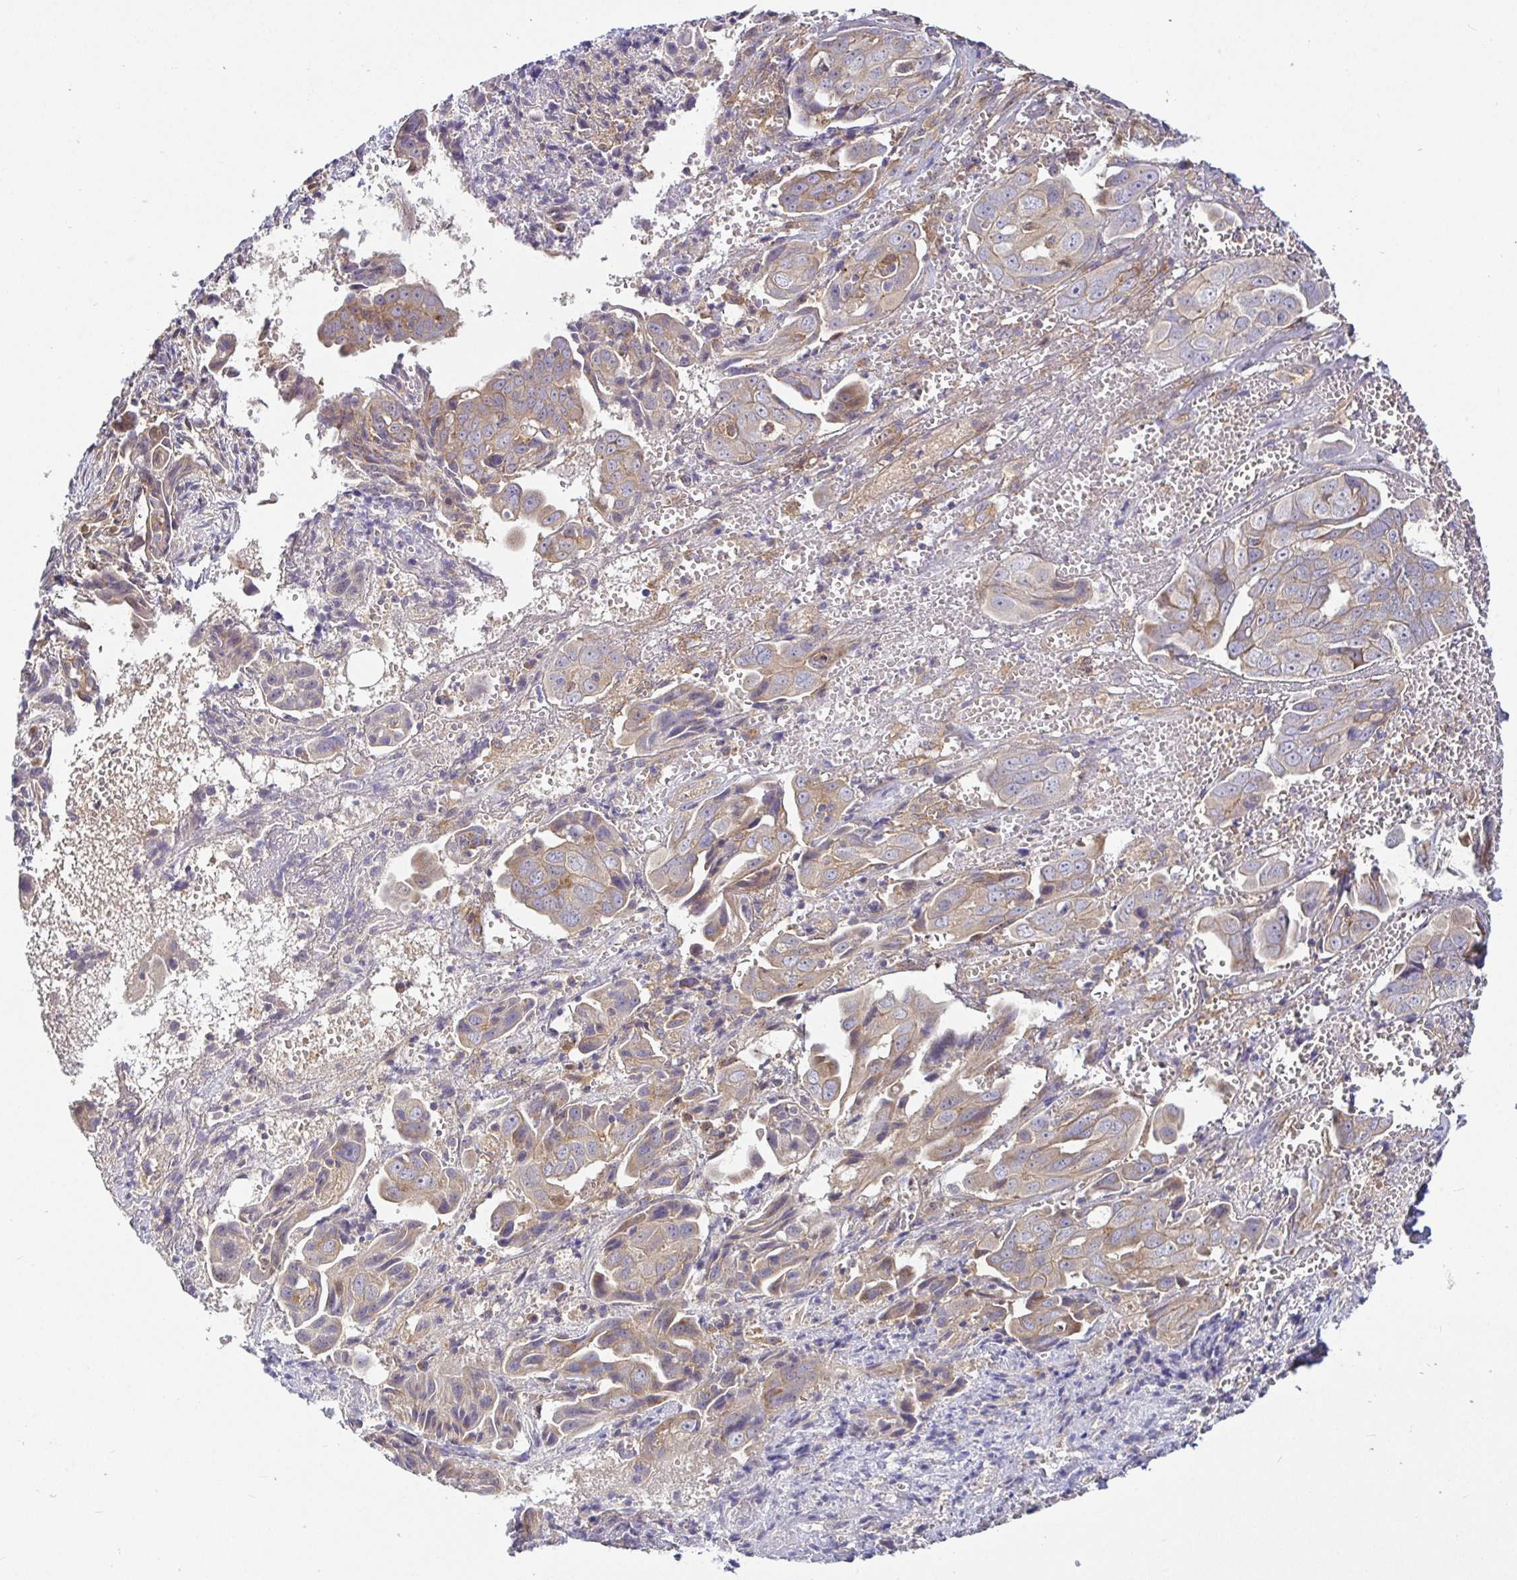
{"staining": {"intensity": "weak", "quantity": ">75%", "location": "cytoplasmic/membranous"}, "tissue": "ovarian cancer", "cell_type": "Tumor cells", "image_type": "cancer", "snomed": [{"axis": "morphology", "description": "Carcinoma, endometroid"}, {"axis": "topography", "description": "Ovary"}], "caption": "High-power microscopy captured an immunohistochemistry micrograph of ovarian endometroid carcinoma, revealing weak cytoplasmic/membranous staining in approximately >75% of tumor cells.", "gene": "SNX8", "patient": {"sex": "female", "age": 70}}